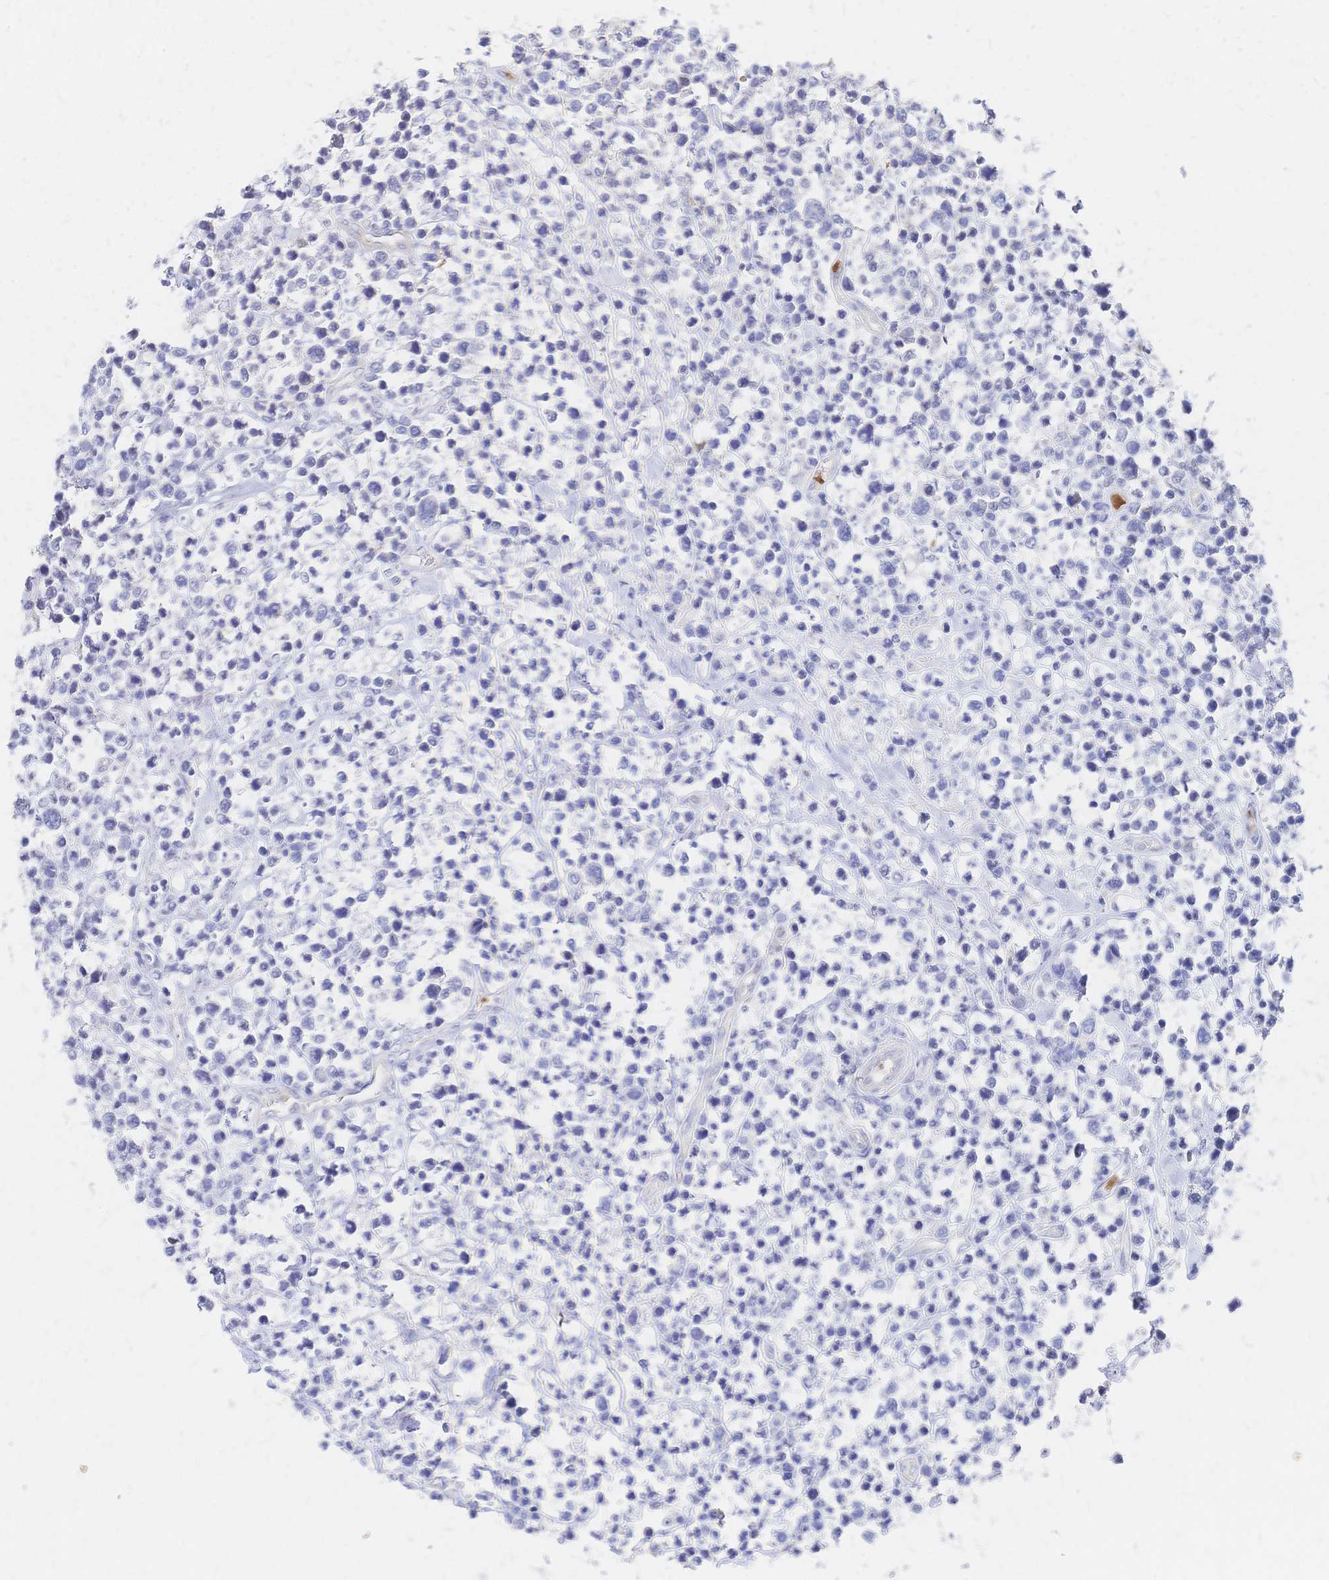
{"staining": {"intensity": "negative", "quantity": "none", "location": "none"}, "tissue": "lymphoma", "cell_type": "Tumor cells", "image_type": "cancer", "snomed": [{"axis": "morphology", "description": "Malignant lymphoma, non-Hodgkin's type, High grade"}, {"axis": "topography", "description": "Soft tissue"}], "caption": "Human lymphoma stained for a protein using IHC reveals no staining in tumor cells.", "gene": "SLC5A1", "patient": {"sex": "female", "age": 56}}